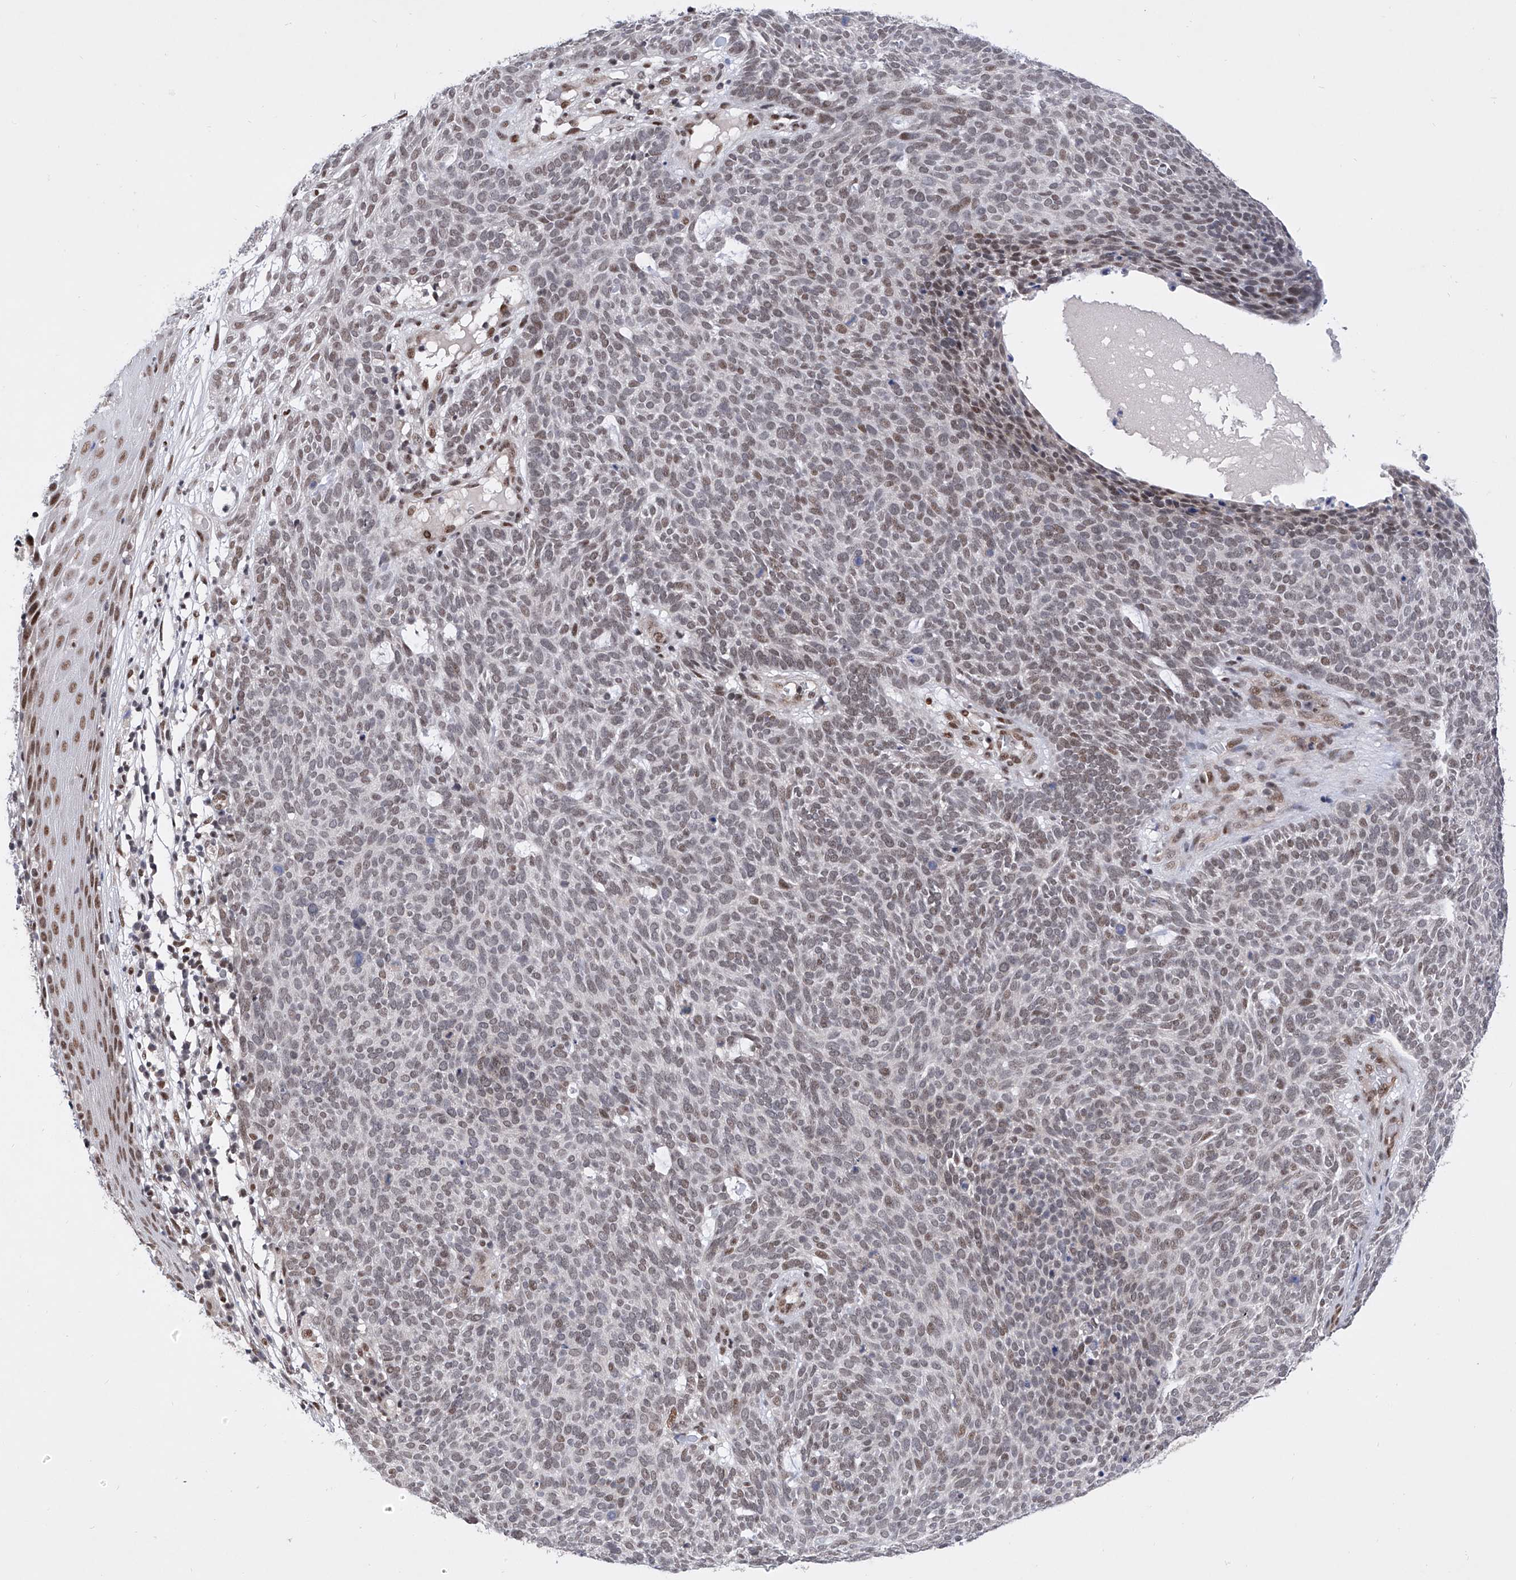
{"staining": {"intensity": "moderate", "quantity": "<25%", "location": "nuclear"}, "tissue": "skin cancer", "cell_type": "Tumor cells", "image_type": "cancer", "snomed": [{"axis": "morphology", "description": "Squamous cell carcinoma, NOS"}, {"axis": "topography", "description": "Skin"}], "caption": "Immunohistochemical staining of human skin squamous cell carcinoma displays low levels of moderate nuclear protein expression in about <25% of tumor cells.", "gene": "RAD54L", "patient": {"sex": "female", "age": 90}}